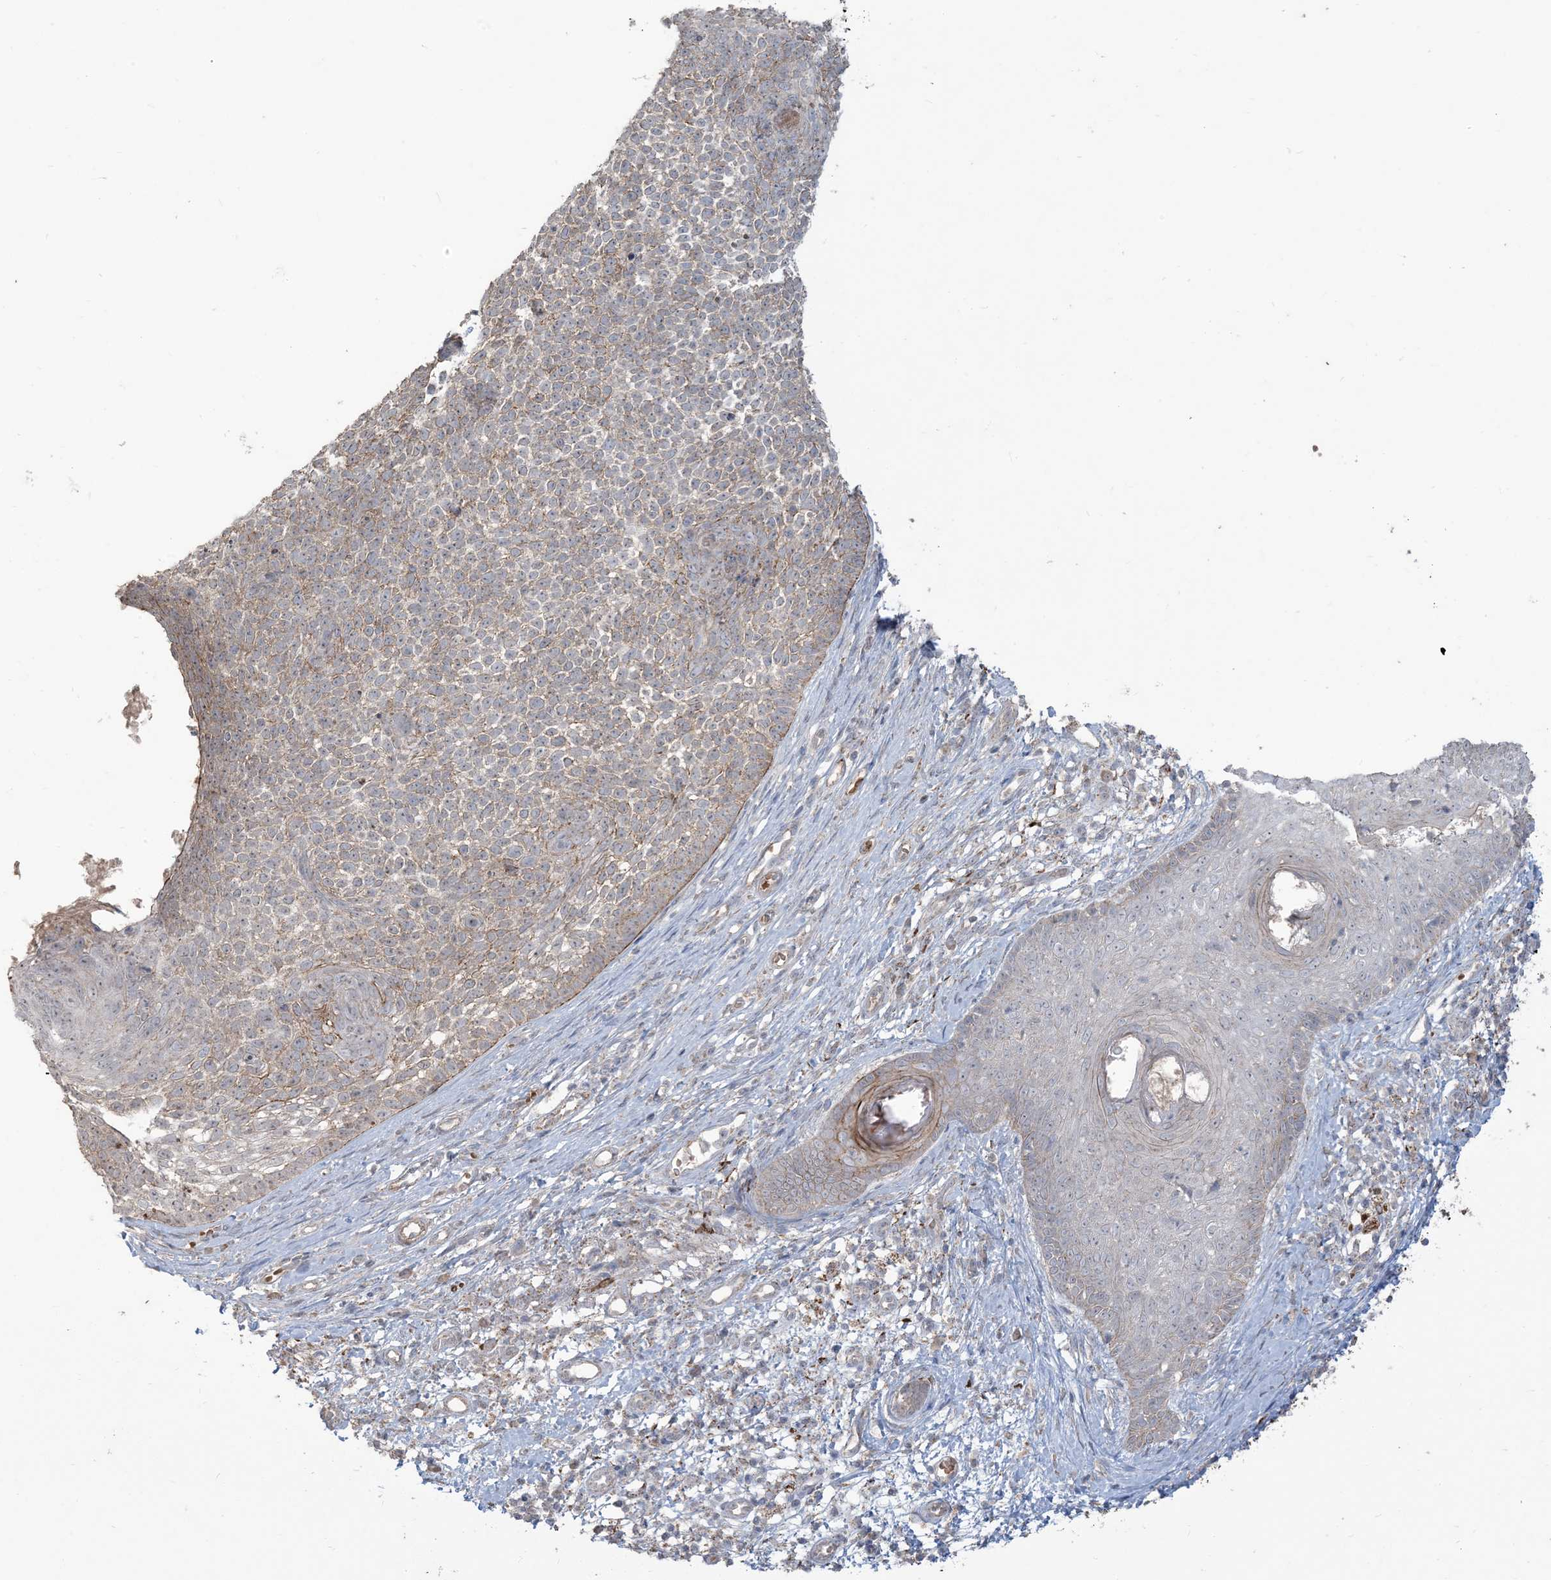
{"staining": {"intensity": "moderate", "quantity": "25%-75%", "location": "cytoplasmic/membranous"}, "tissue": "skin cancer", "cell_type": "Tumor cells", "image_type": "cancer", "snomed": [{"axis": "morphology", "description": "Basal cell carcinoma"}, {"axis": "topography", "description": "Skin"}], "caption": "Human basal cell carcinoma (skin) stained with a protein marker exhibits moderate staining in tumor cells.", "gene": "KLHL18", "patient": {"sex": "female", "age": 81}}